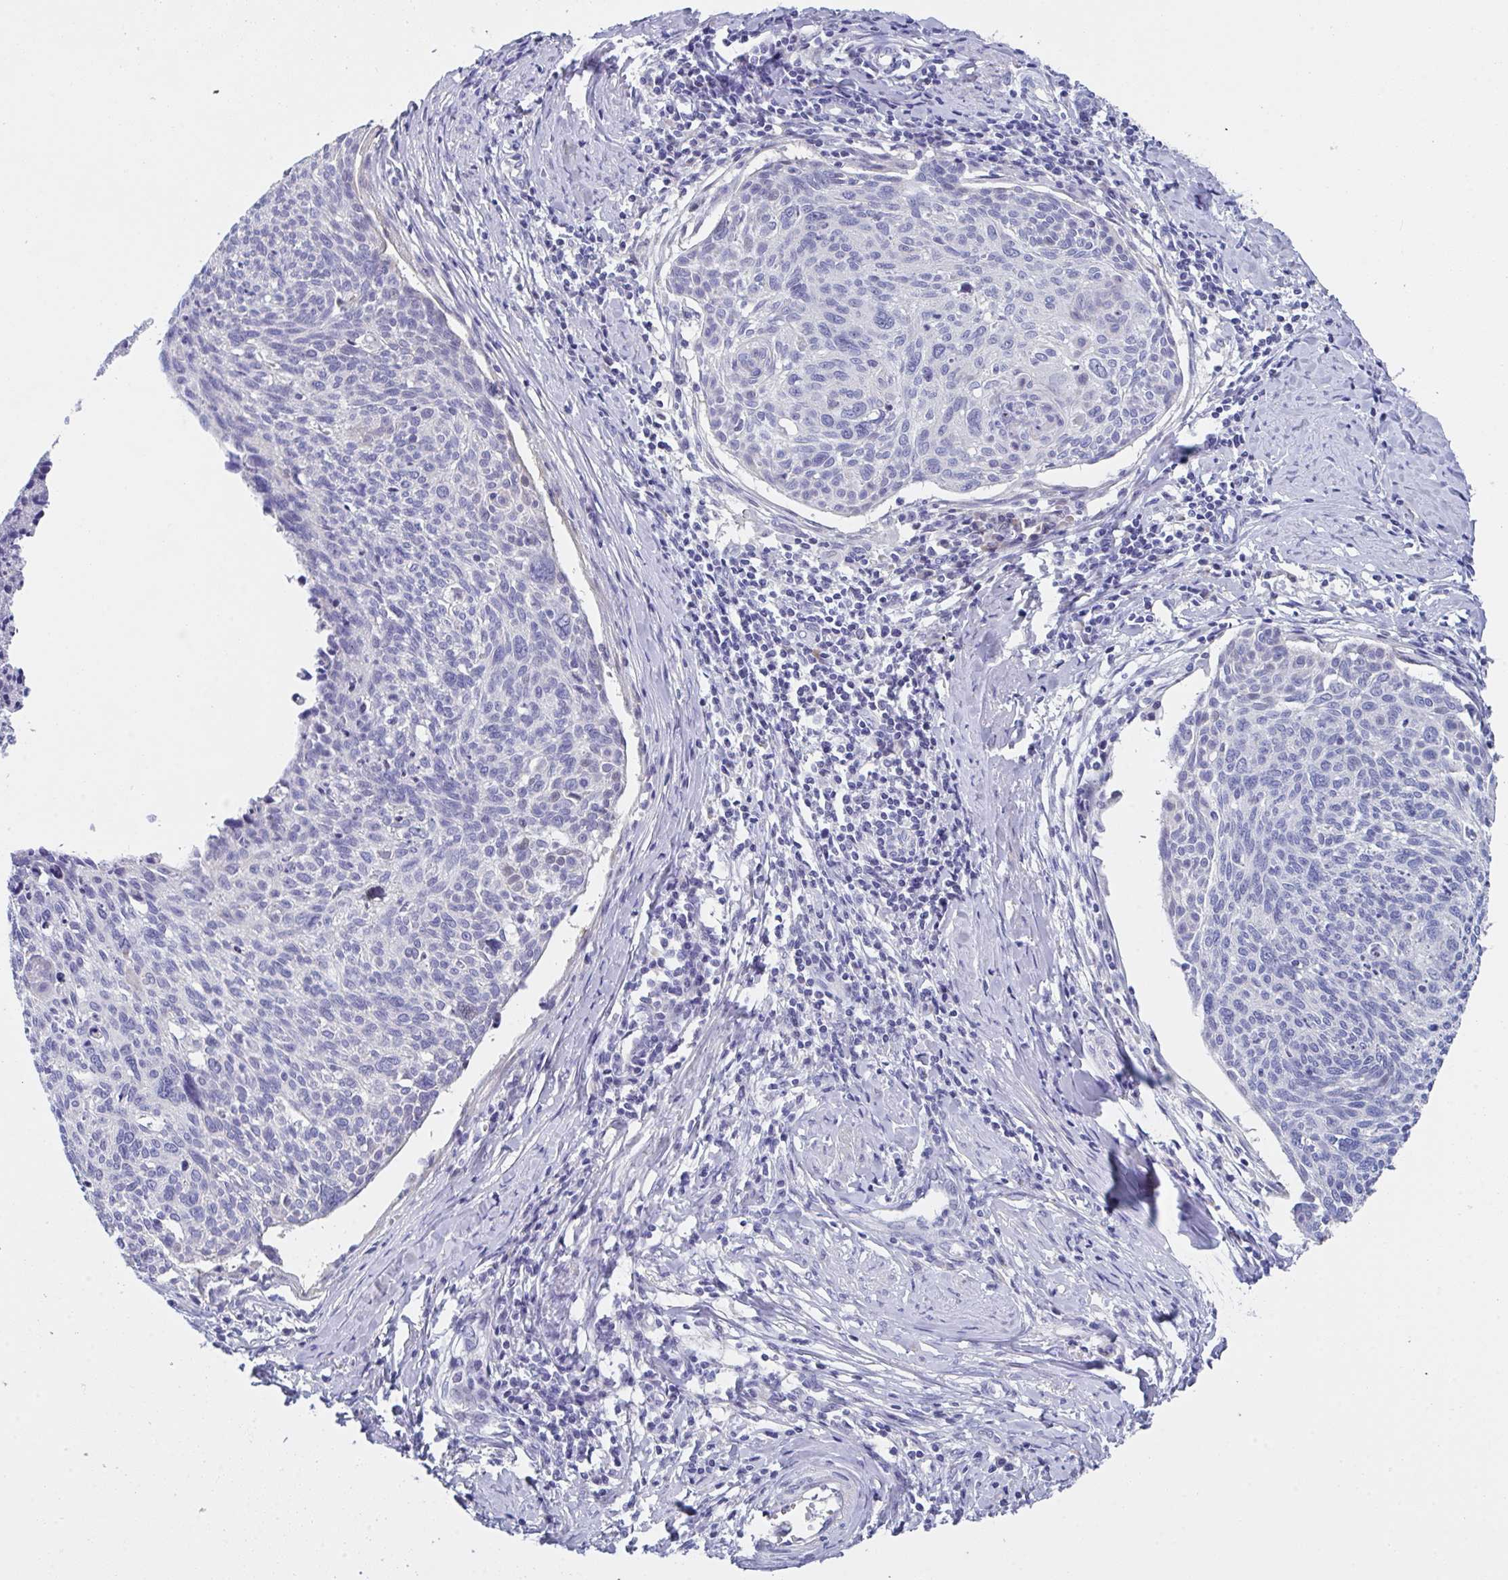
{"staining": {"intensity": "negative", "quantity": "none", "location": "none"}, "tissue": "cervical cancer", "cell_type": "Tumor cells", "image_type": "cancer", "snomed": [{"axis": "morphology", "description": "Squamous cell carcinoma, NOS"}, {"axis": "topography", "description": "Cervix"}], "caption": "Tumor cells are negative for protein expression in human squamous cell carcinoma (cervical).", "gene": "FBXO47", "patient": {"sex": "female", "age": 49}}